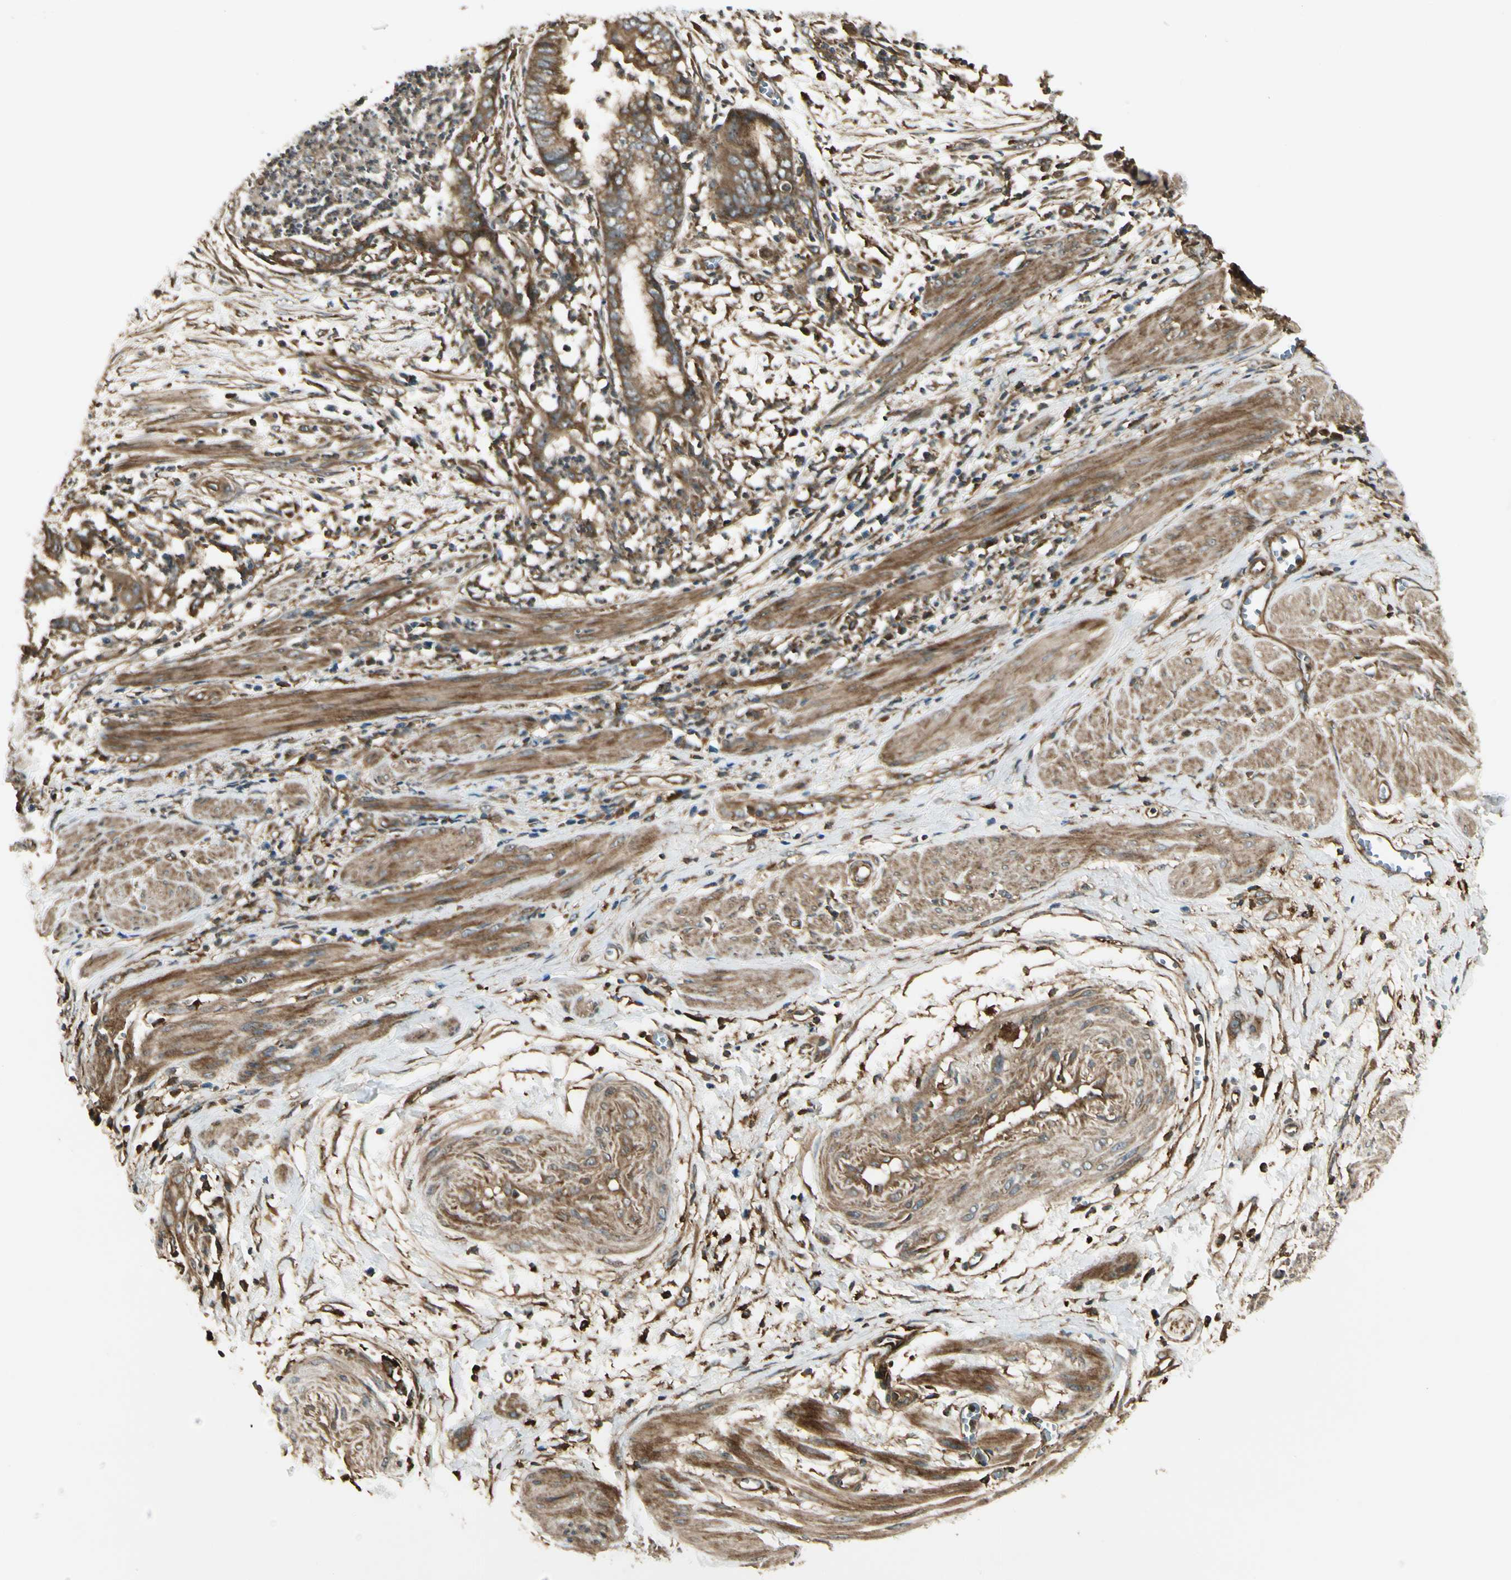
{"staining": {"intensity": "moderate", "quantity": ">75%", "location": "cytoplasmic/membranous"}, "tissue": "endometrial cancer", "cell_type": "Tumor cells", "image_type": "cancer", "snomed": [{"axis": "morphology", "description": "Necrosis, NOS"}, {"axis": "morphology", "description": "Adenocarcinoma, NOS"}, {"axis": "topography", "description": "Endometrium"}], "caption": "The histopathology image displays a brown stain indicating the presence of a protein in the cytoplasmic/membranous of tumor cells in adenocarcinoma (endometrial).", "gene": "FKBP15", "patient": {"sex": "female", "age": 79}}